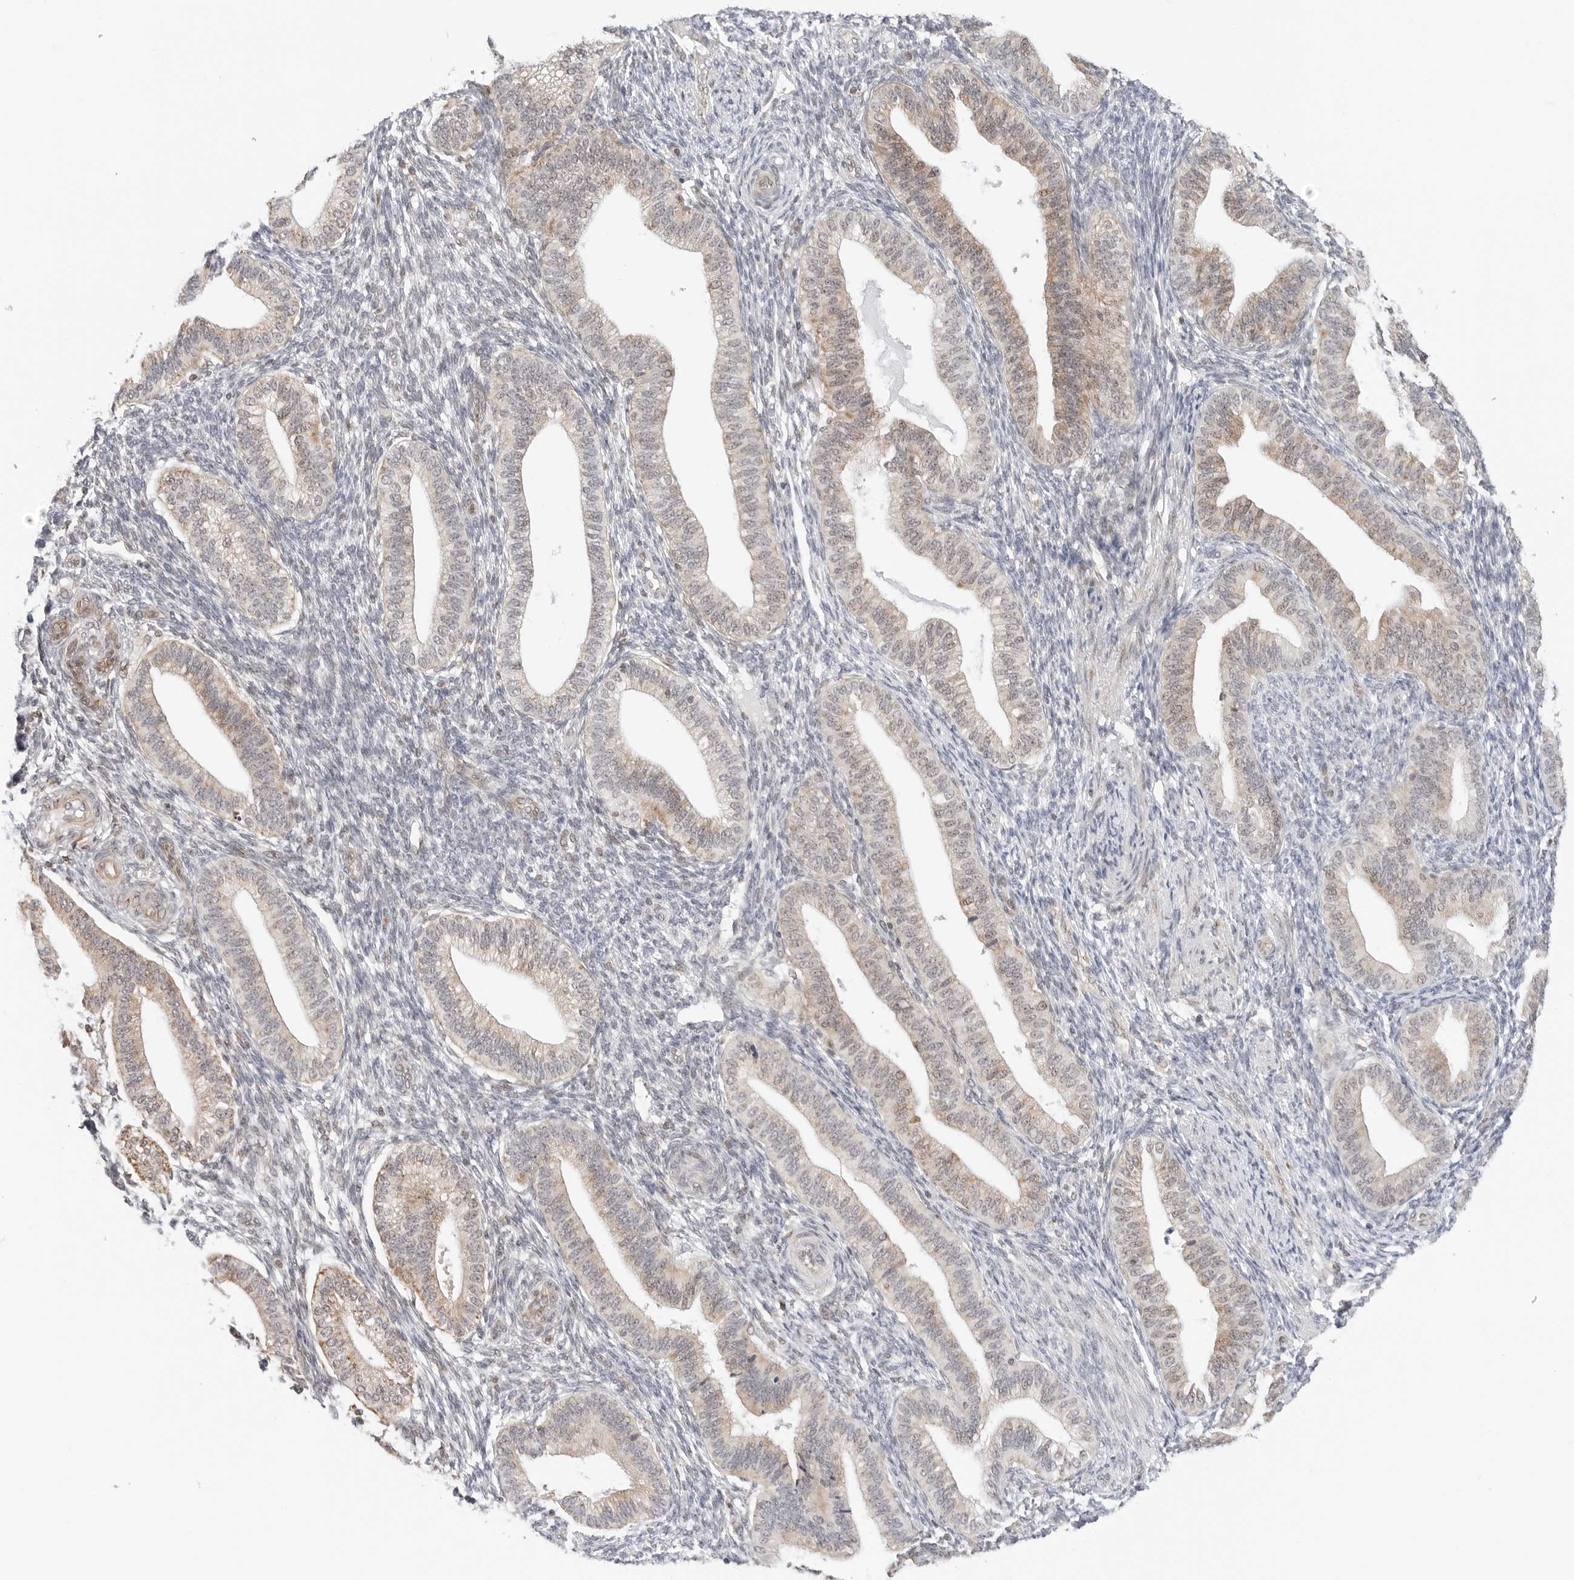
{"staining": {"intensity": "negative", "quantity": "none", "location": "none"}, "tissue": "endometrium", "cell_type": "Cells in endometrial stroma", "image_type": "normal", "snomed": [{"axis": "morphology", "description": "Normal tissue, NOS"}, {"axis": "topography", "description": "Endometrium"}], "caption": "This is a histopathology image of immunohistochemistry (IHC) staining of unremarkable endometrium, which shows no staining in cells in endometrial stroma. (Immunohistochemistry, brightfield microscopy, high magnification).", "gene": "POLR3GL", "patient": {"sex": "female", "age": 39}}